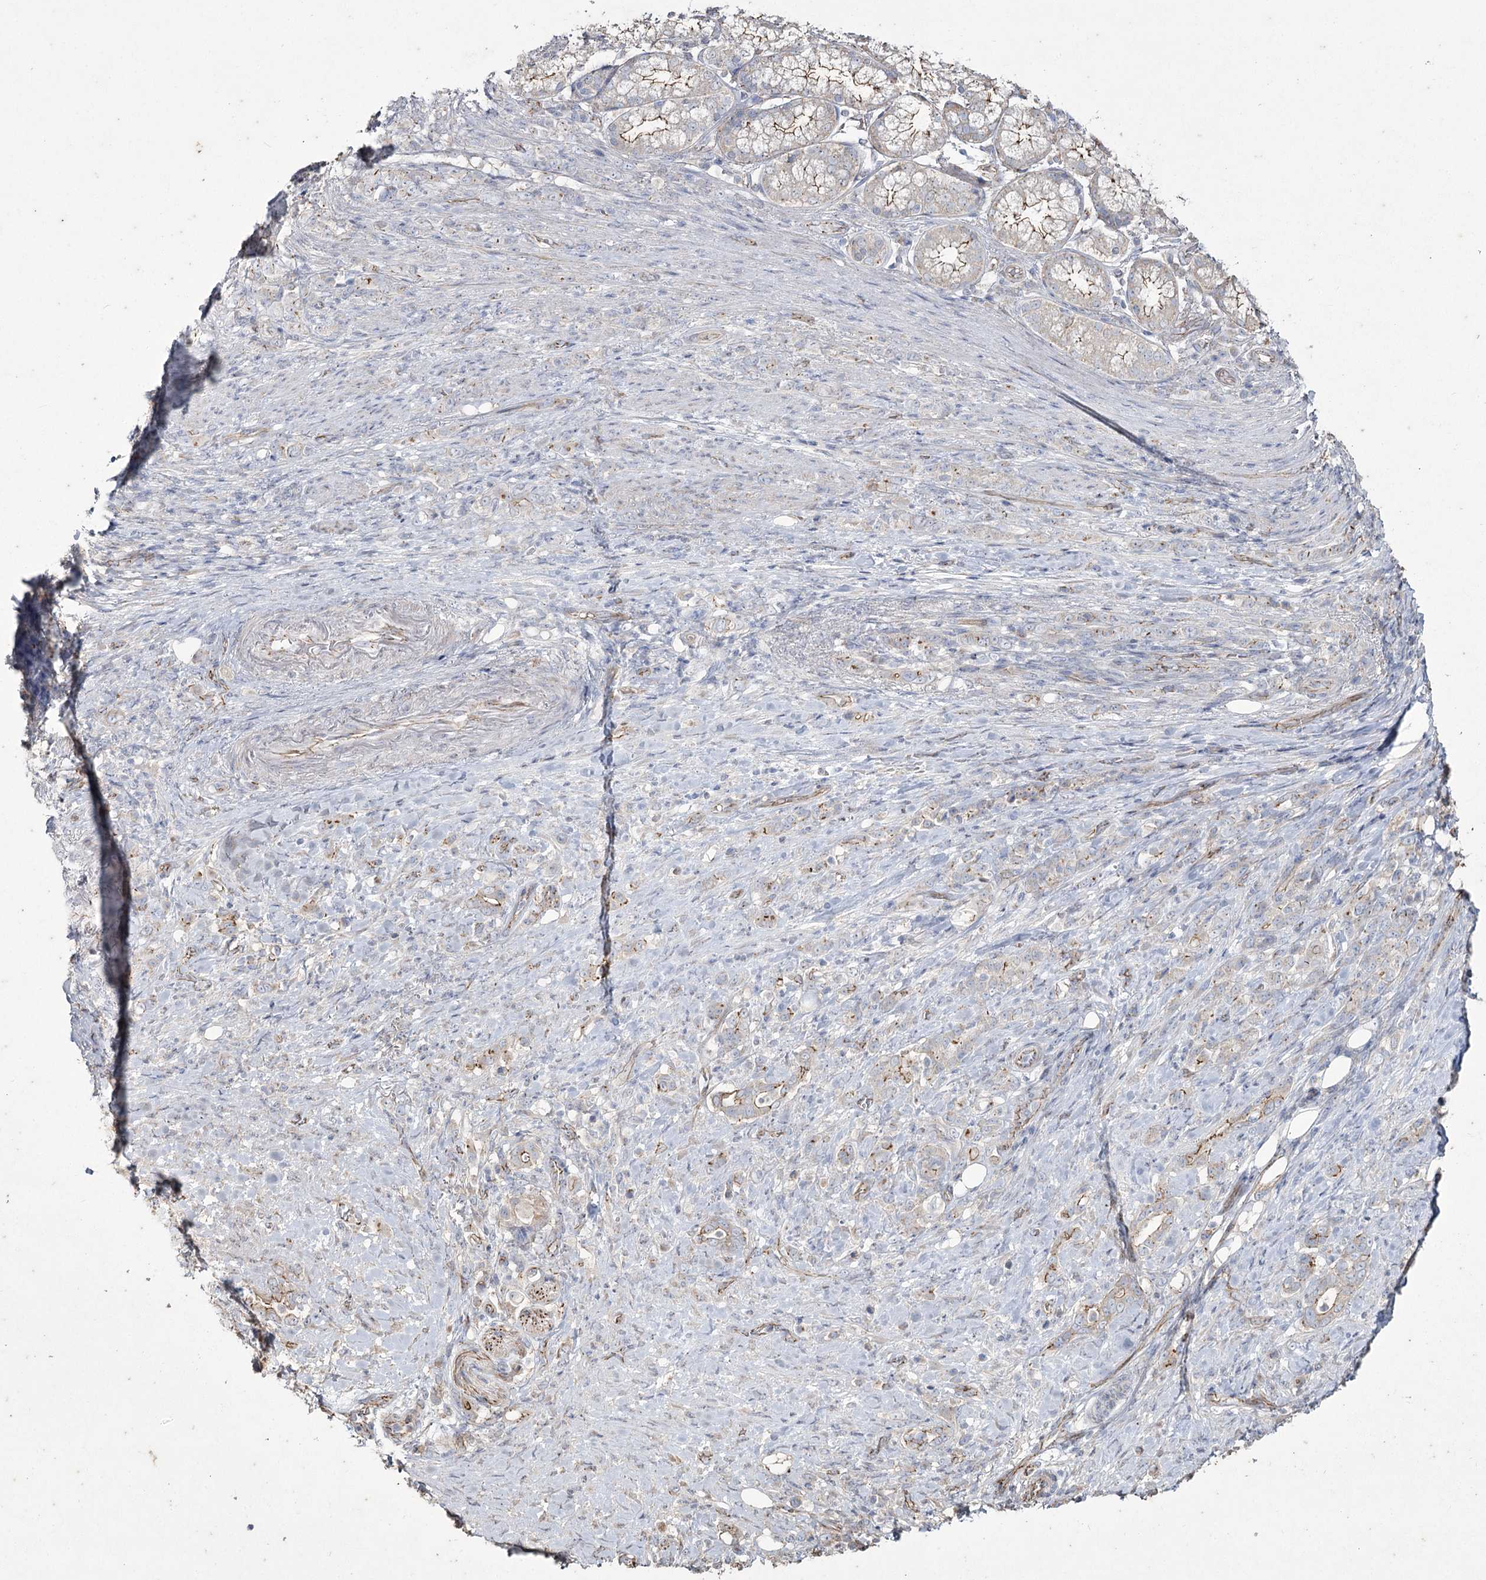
{"staining": {"intensity": "weak", "quantity": "<25%", "location": "cytoplasmic/membranous"}, "tissue": "stomach cancer", "cell_type": "Tumor cells", "image_type": "cancer", "snomed": [{"axis": "morphology", "description": "Adenocarcinoma, NOS"}, {"axis": "topography", "description": "Stomach"}], "caption": "Histopathology image shows no significant protein expression in tumor cells of stomach cancer (adenocarcinoma). (Brightfield microscopy of DAB immunohistochemistry at high magnification).", "gene": "LDLRAD3", "patient": {"sex": "female", "age": 79}}